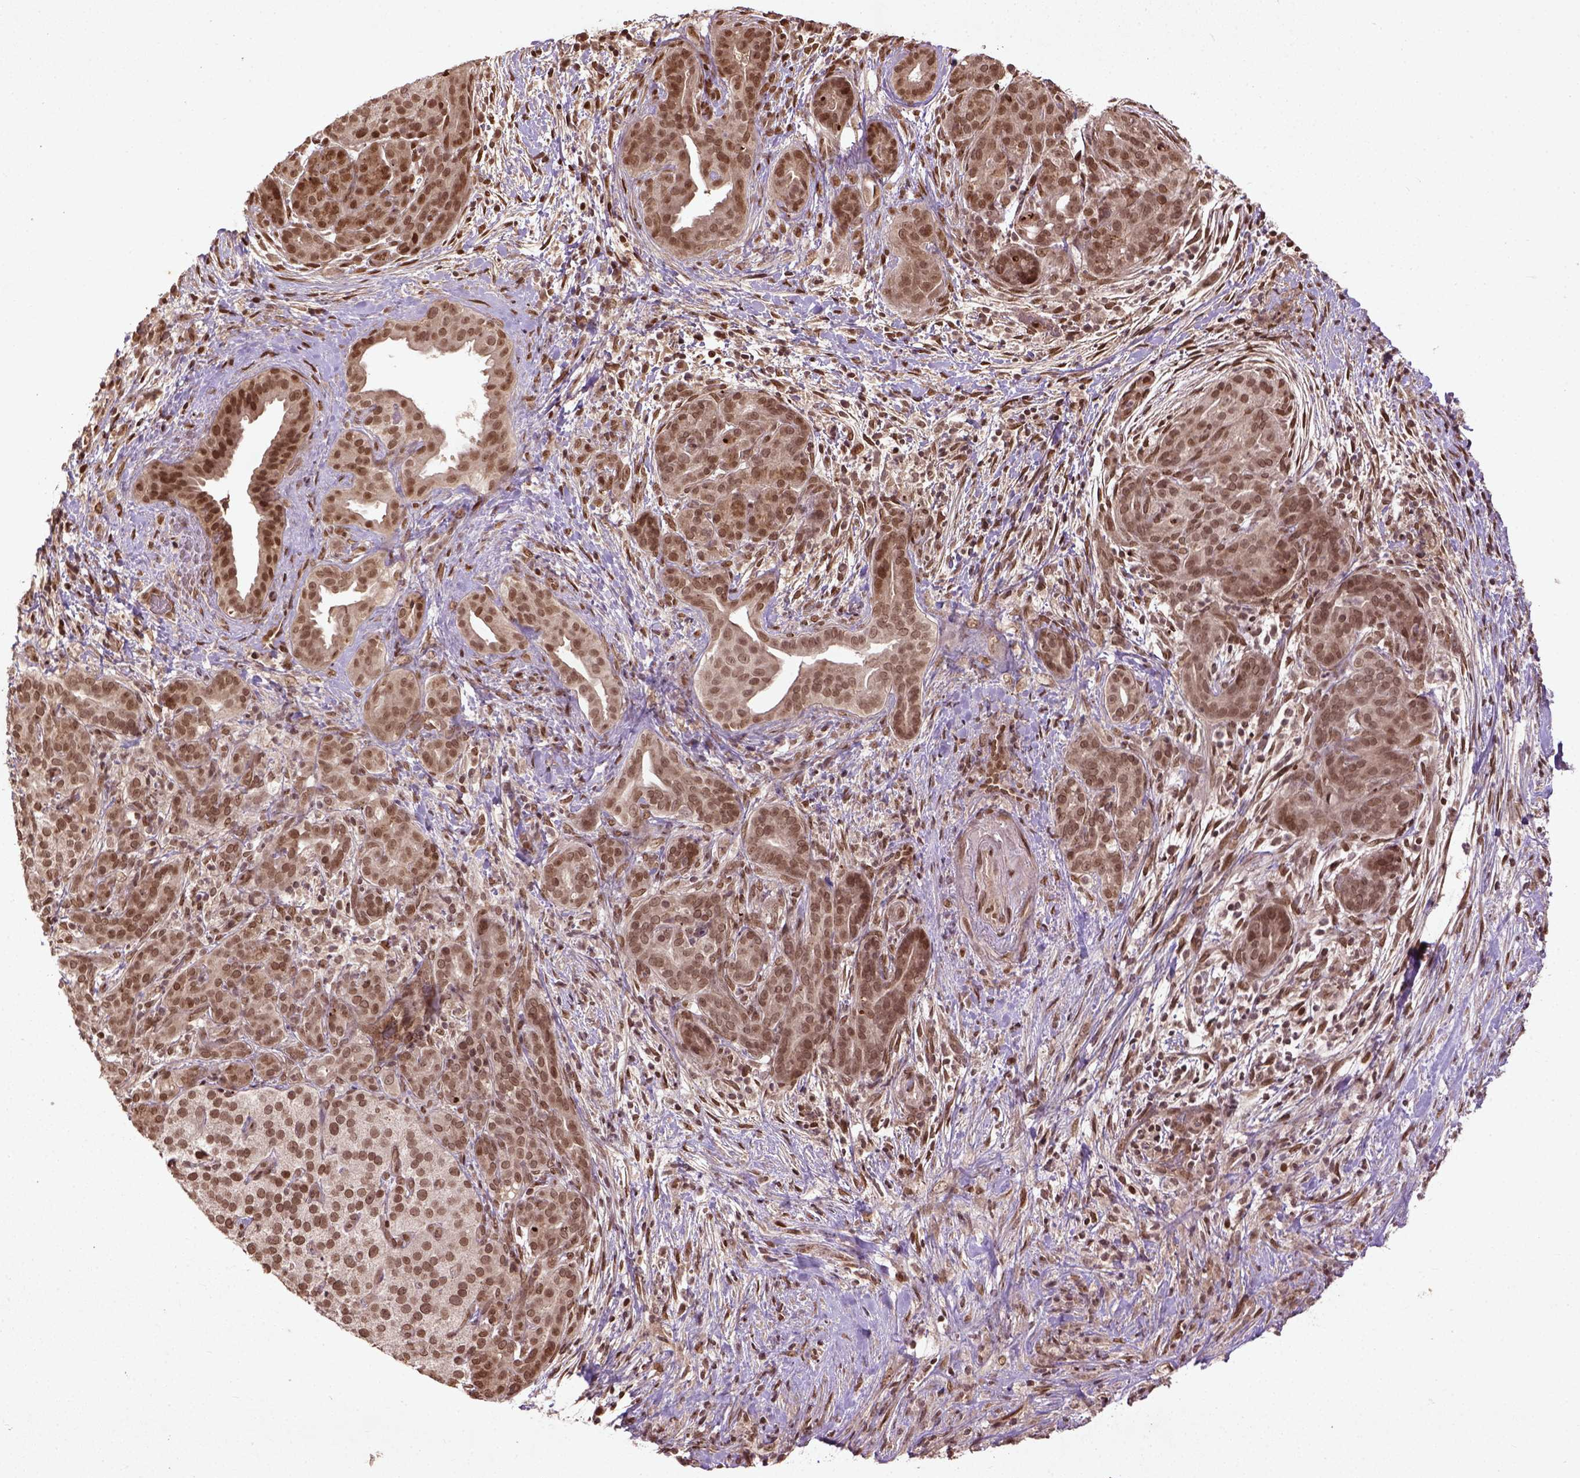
{"staining": {"intensity": "moderate", "quantity": ">75%", "location": "nuclear"}, "tissue": "pancreatic cancer", "cell_type": "Tumor cells", "image_type": "cancer", "snomed": [{"axis": "morphology", "description": "Adenocarcinoma, NOS"}, {"axis": "topography", "description": "Pancreas"}], "caption": "Immunohistochemical staining of human pancreatic adenocarcinoma shows medium levels of moderate nuclear protein positivity in approximately >75% of tumor cells. Using DAB (3,3'-diaminobenzidine) (brown) and hematoxylin (blue) stains, captured at high magnification using brightfield microscopy.", "gene": "BANF1", "patient": {"sex": "male", "age": 44}}